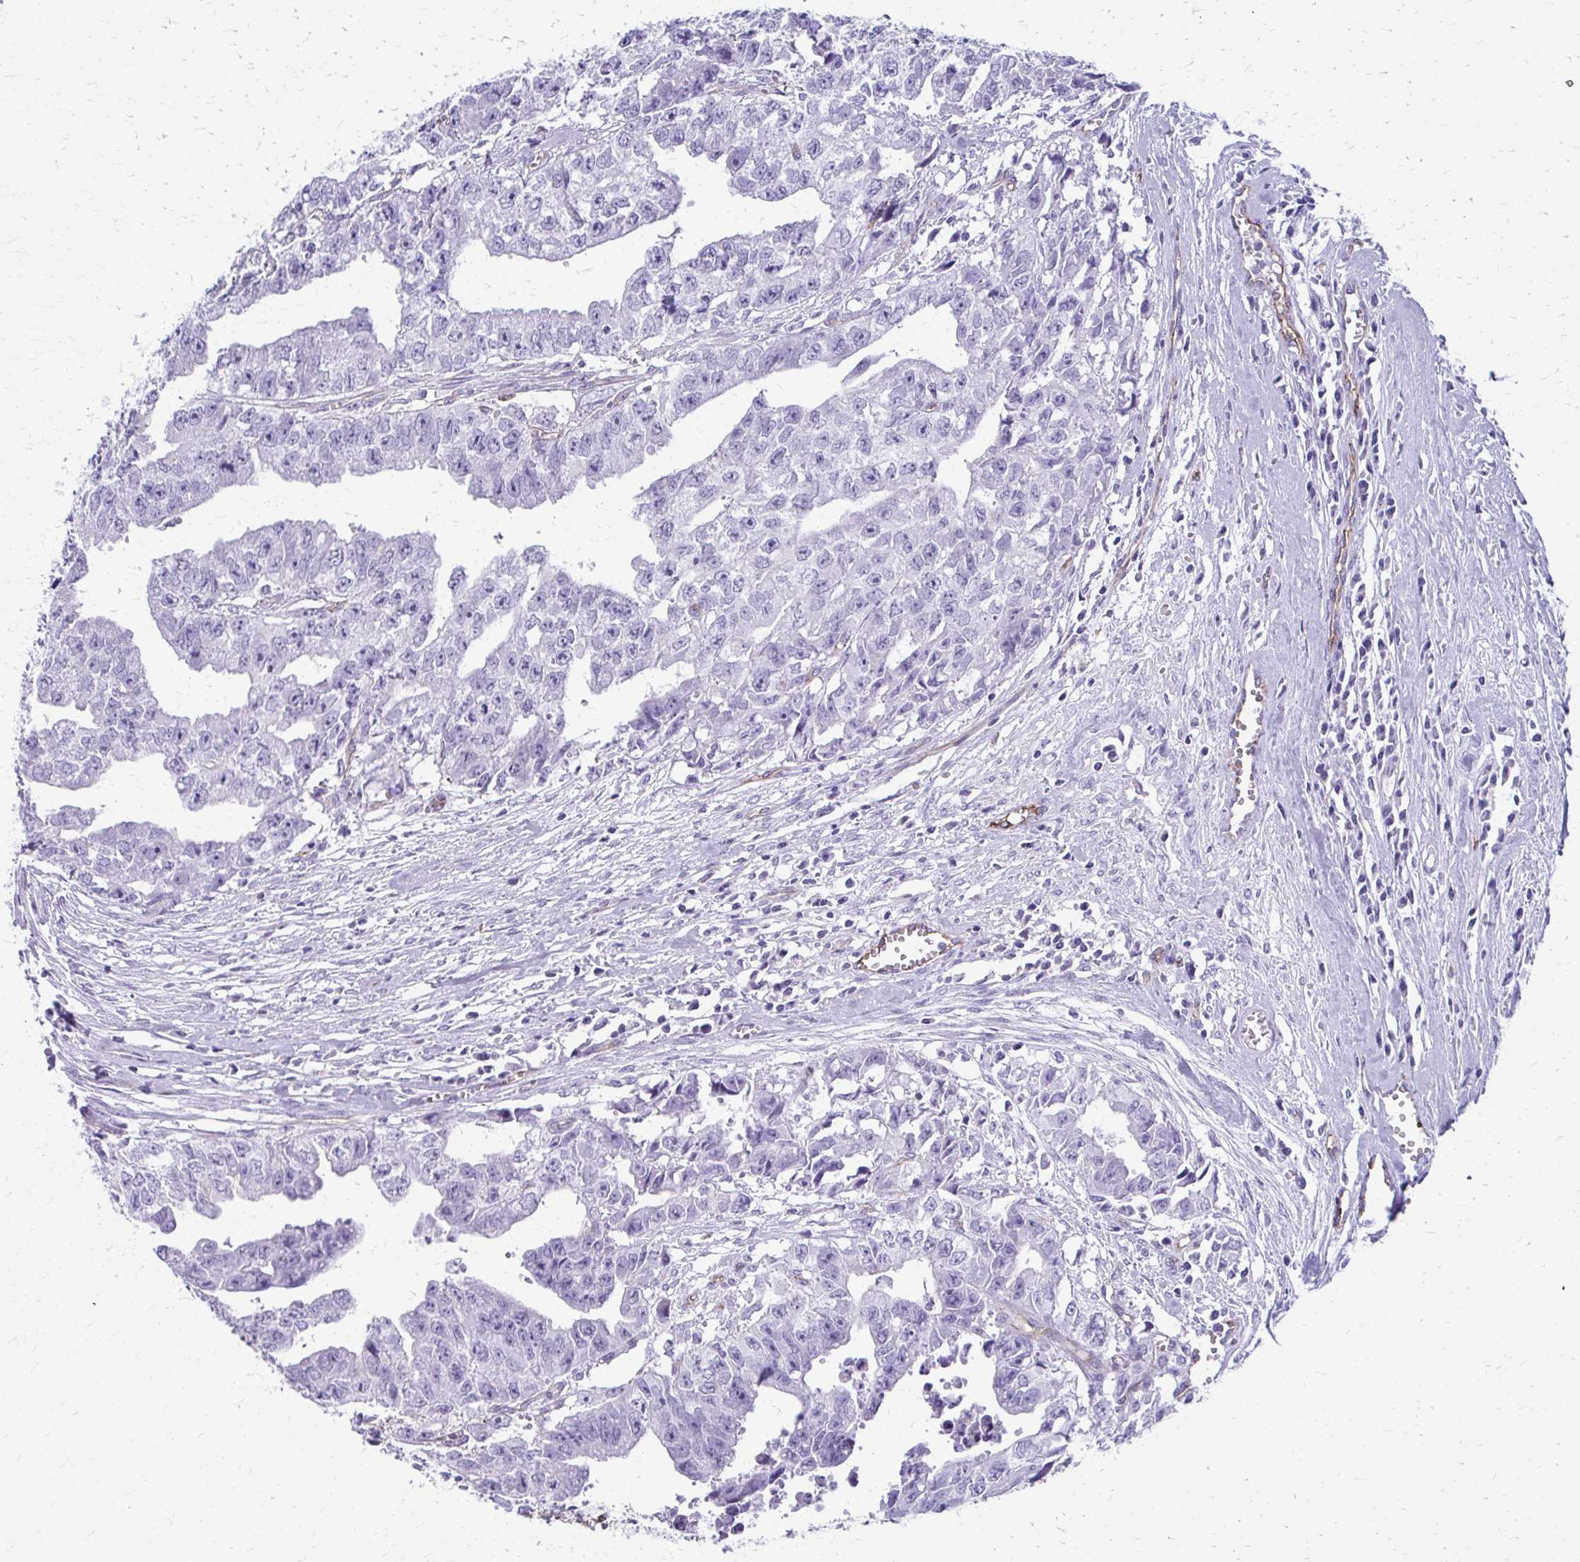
{"staining": {"intensity": "negative", "quantity": "none", "location": "none"}, "tissue": "testis cancer", "cell_type": "Tumor cells", "image_type": "cancer", "snomed": [{"axis": "morphology", "description": "Carcinoma, Embryonal, NOS"}, {"axis": "morphology", "description": "Teratoma, malignant, NOS"}, {"axis": "topography", "description": "Testis"}], "caption": "This photomicrograph is of testis cancer (teratoma (malignant)) stained with immunohistochemistry (IHC) to label a protein in brown with the nuclei are counter-stained blue. There is no staining in tumor cells.", "gene": "TPSG1", "patient": {"sex": "male", "age": 24}}